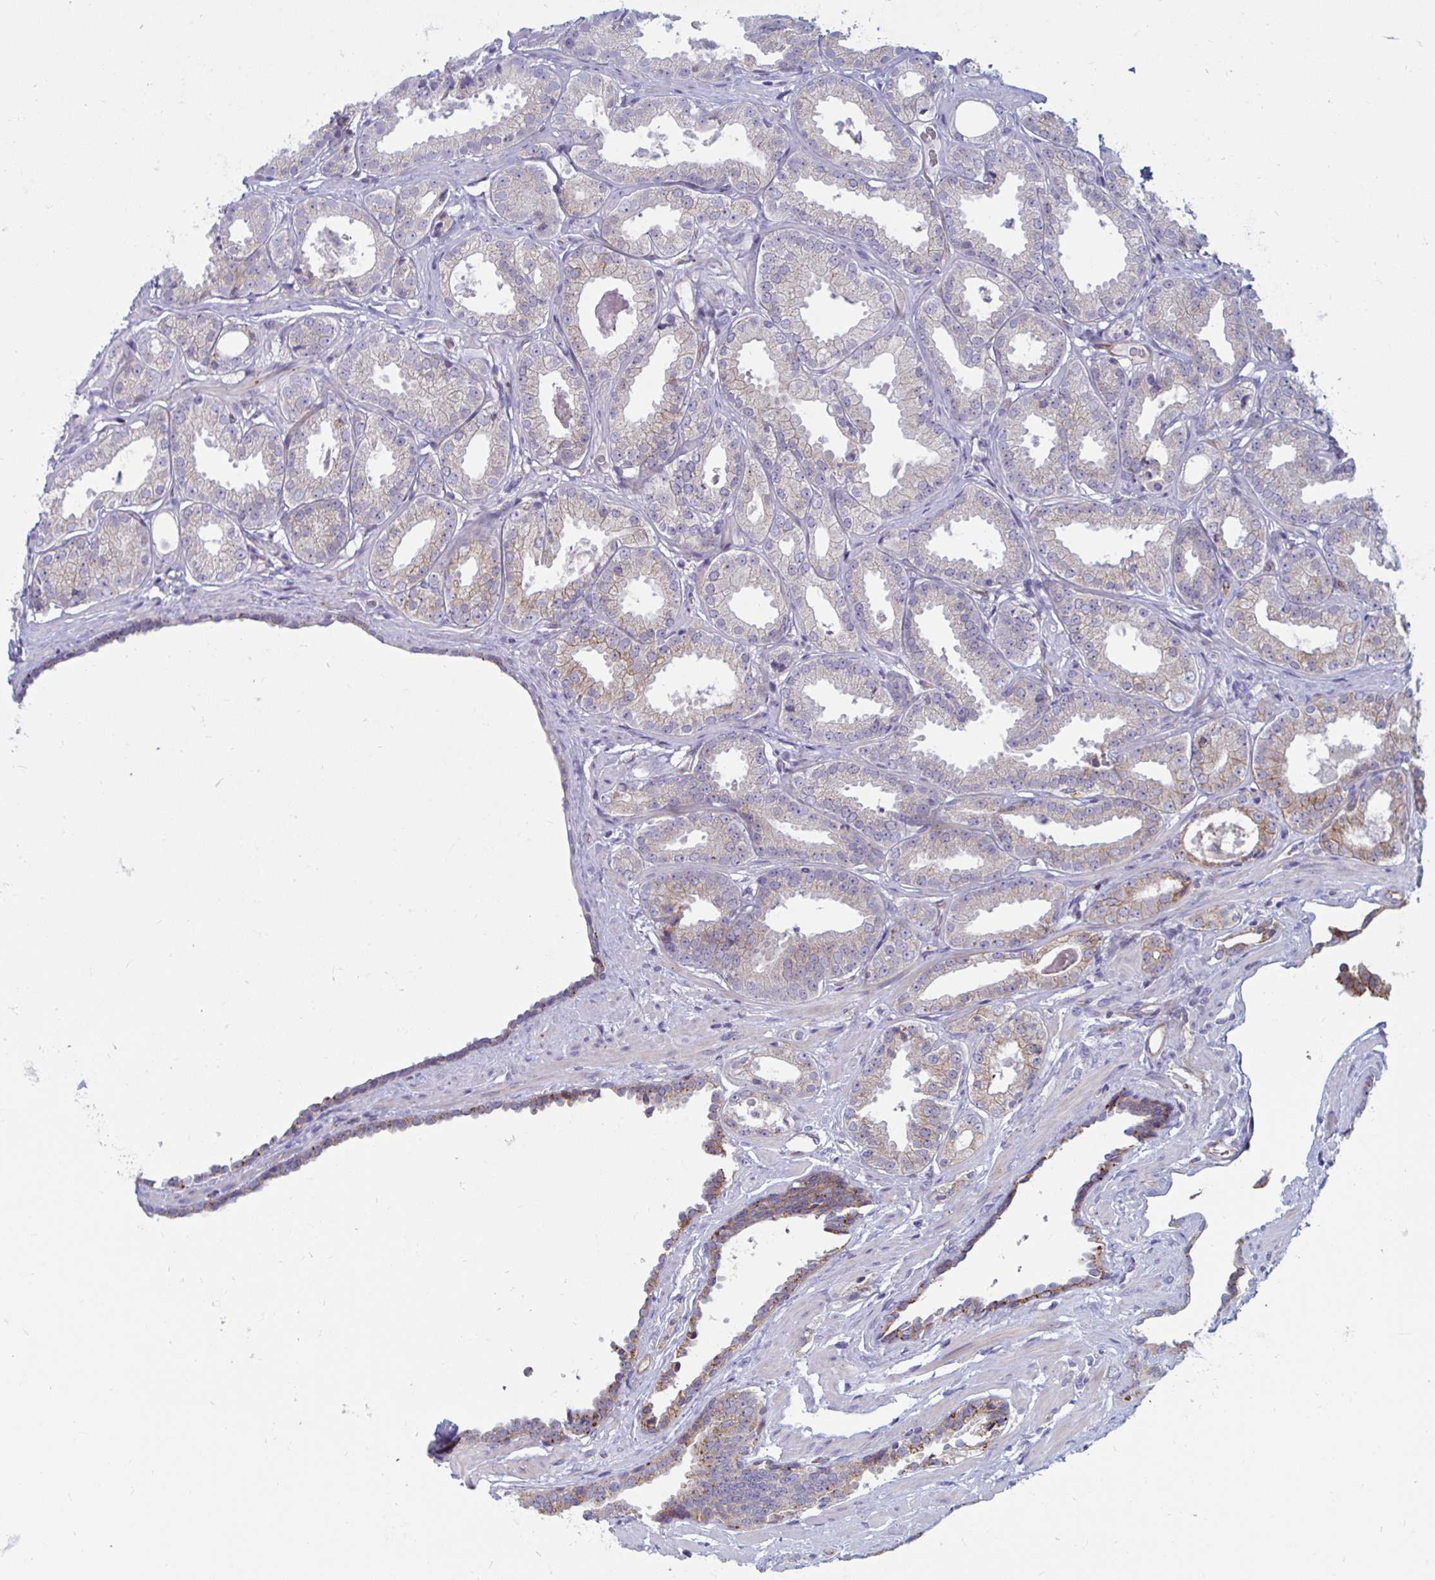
{"staining": {"intensity": "weak", "quantity": "<25%", "location": "cytoplasmic/membranous"}, "tissue": "prostate cancer", "cell_type": "Tumor cells", "image_type": "cancer", "snomed": [{"axis": "morphology", "description": "Adenocarcinoma, Low grade"}, {"axis": "topography", "description": "Prostate"}], "caption": "Tumor cells are negative for protein expression in human adenocarcinoma (low-grade) (prostate).", "gene": "SLC9A6", "patient": {"sex": "male", "age": 67}}